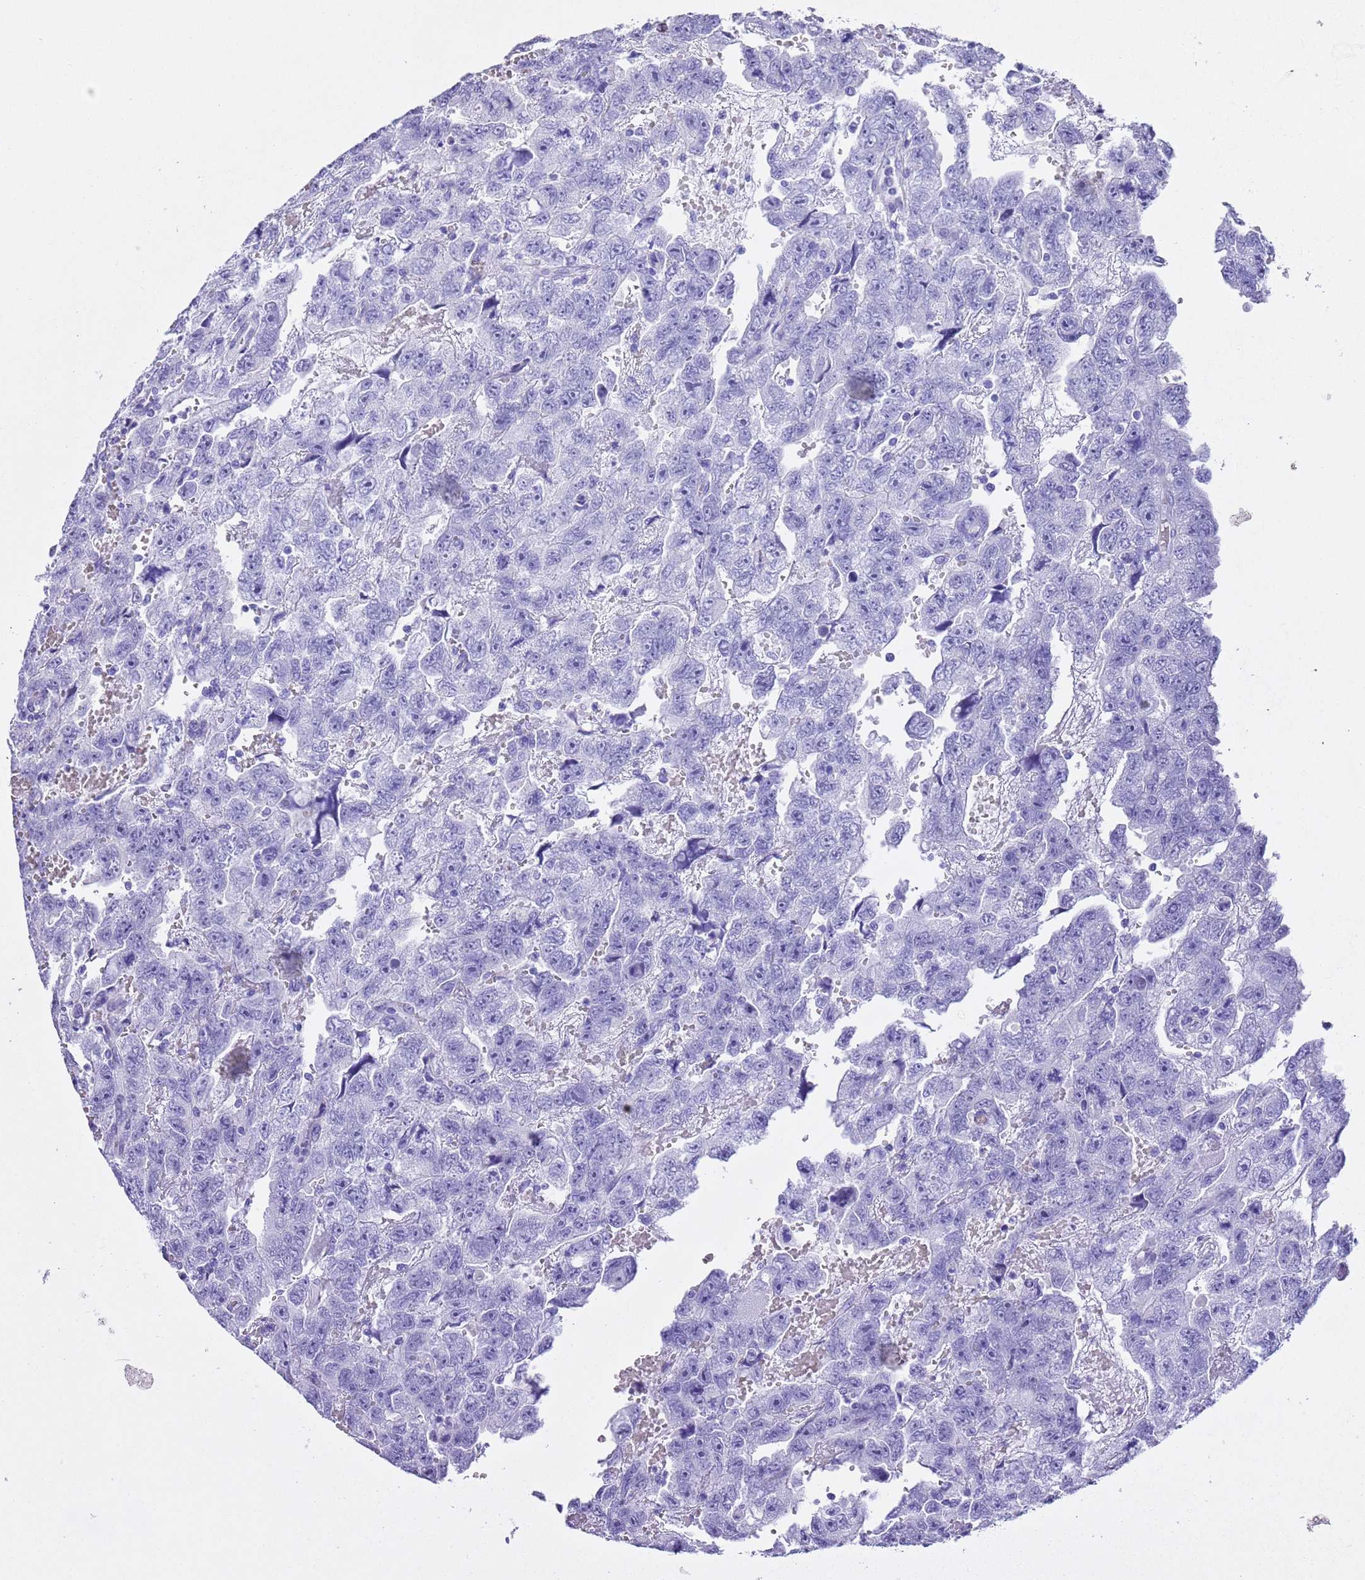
{"staining": {"intensity": "negative", "quantity": "none", "location": "none"}, "tissue": "testis cancer", "cell_type": "Tumor cells", "image_type": "cancer", "snomed": [{"axis": "morphology", "description": "Carcinoma, Embryonal, NOS"}, {"axis": "topography", "description": "Testis"}], "caption": "High magnification brightfield microscopy of embryonal carcinoma (testis) stained with DAB (3,3'-diaminobenzidine) (brown) and counterstained with hematoxylin (blue): tumor cells show no significant staining. (Stains: DAB (3,3'-diaminobenzidine) immunohistochemistry with hematoxylin counter stain, Microscopy: brightfield microscopy at high magnification).", "gene": "TMEM185B", "patient": {"sex": "male", "age": 45}}